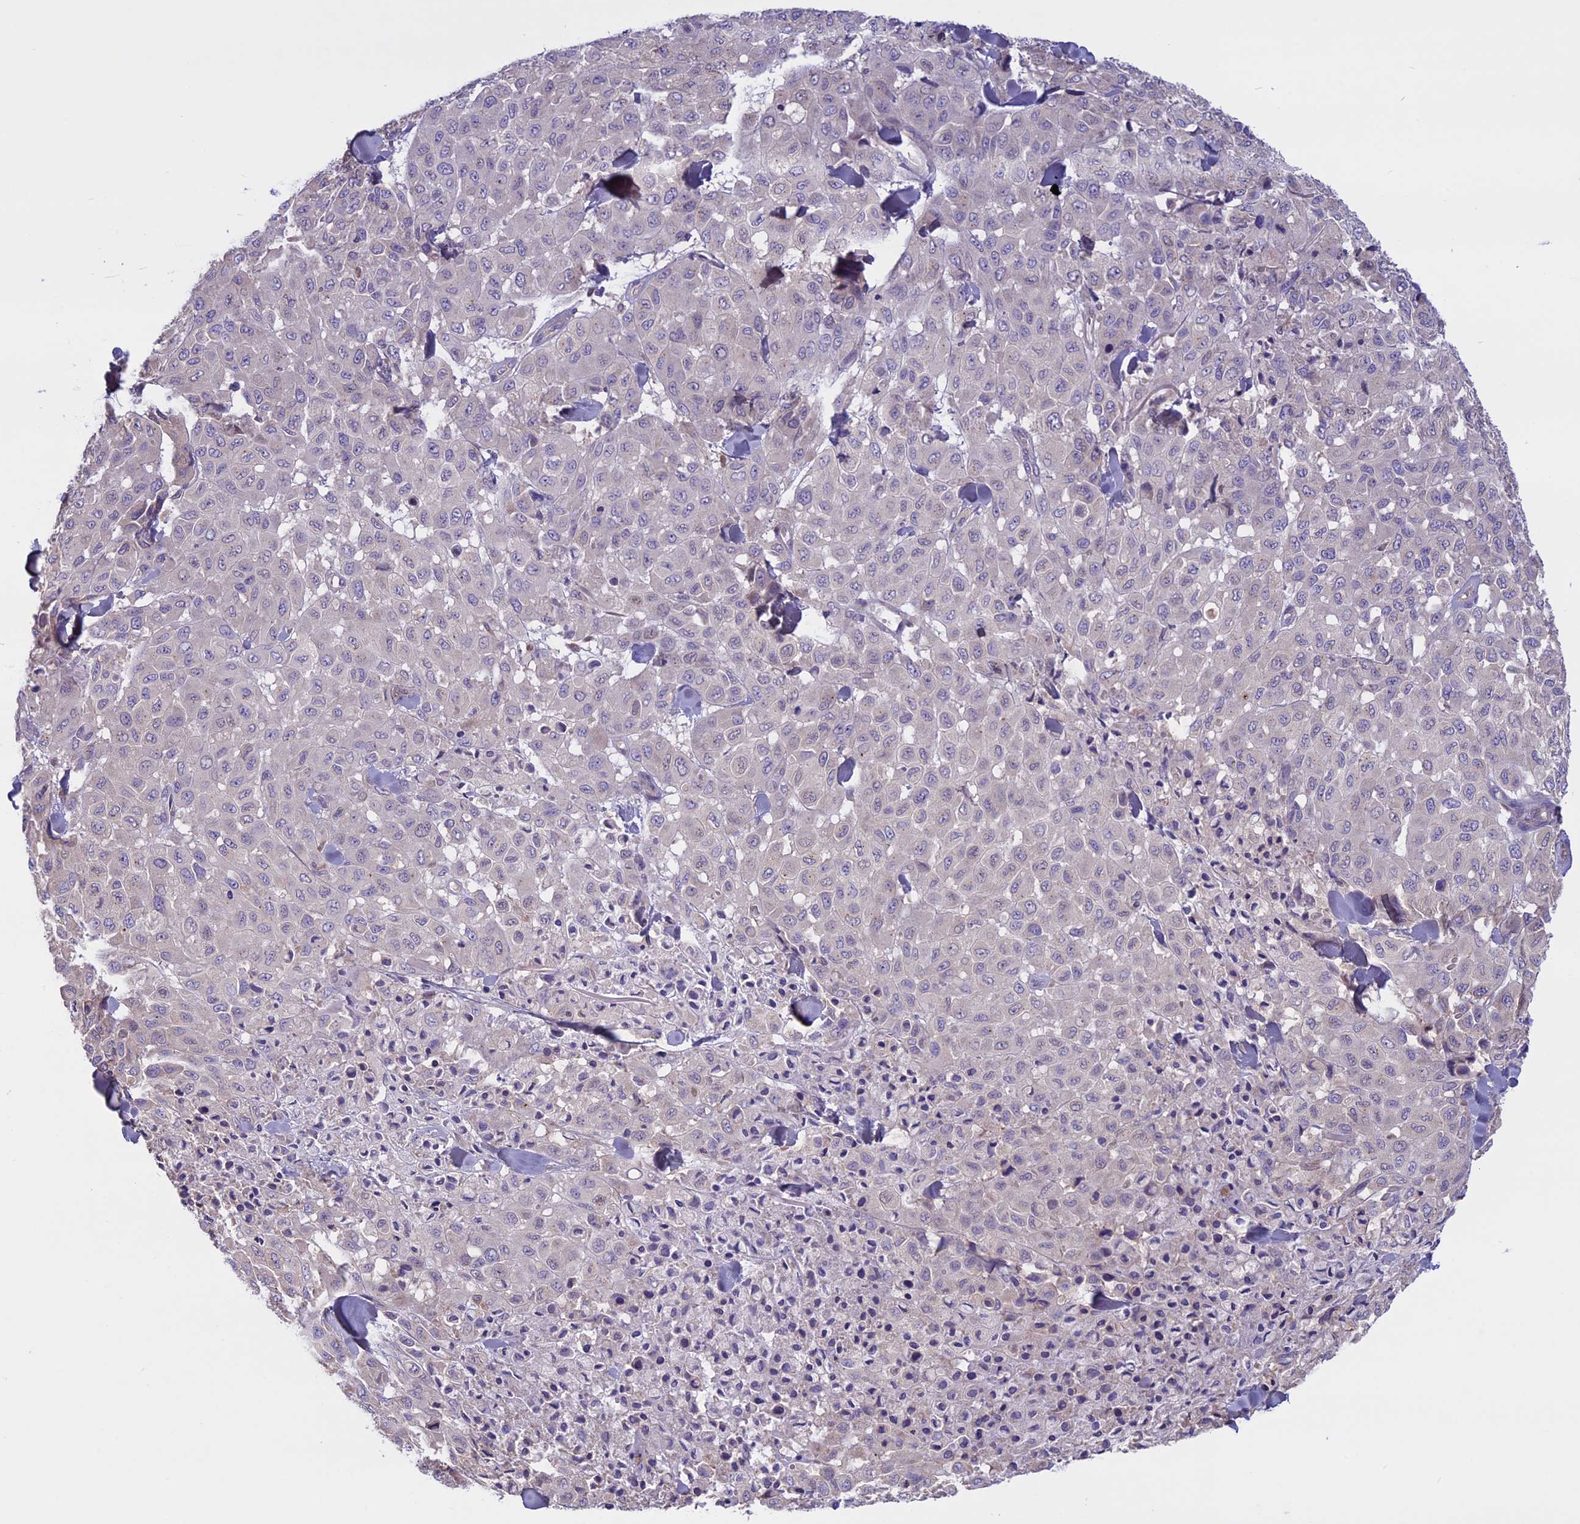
{"staining": {"intensity": "negative", "quantity": "none", "location": "none"}, "tissue": "melanoma", "cell_type": "Tumor cells", "image_type": "cancer", "snomed": [{"axis": "morphology", "description": "Malignant melanoma, Metastatic site"}, {"axis": "topography", "description": "Skin"}], "caption": "There is no significant positivity in tumor cells of malignant melanoma (metastatic site).", "gene": "DCTN5", "patient": {"sex": "female", "age": 81}}